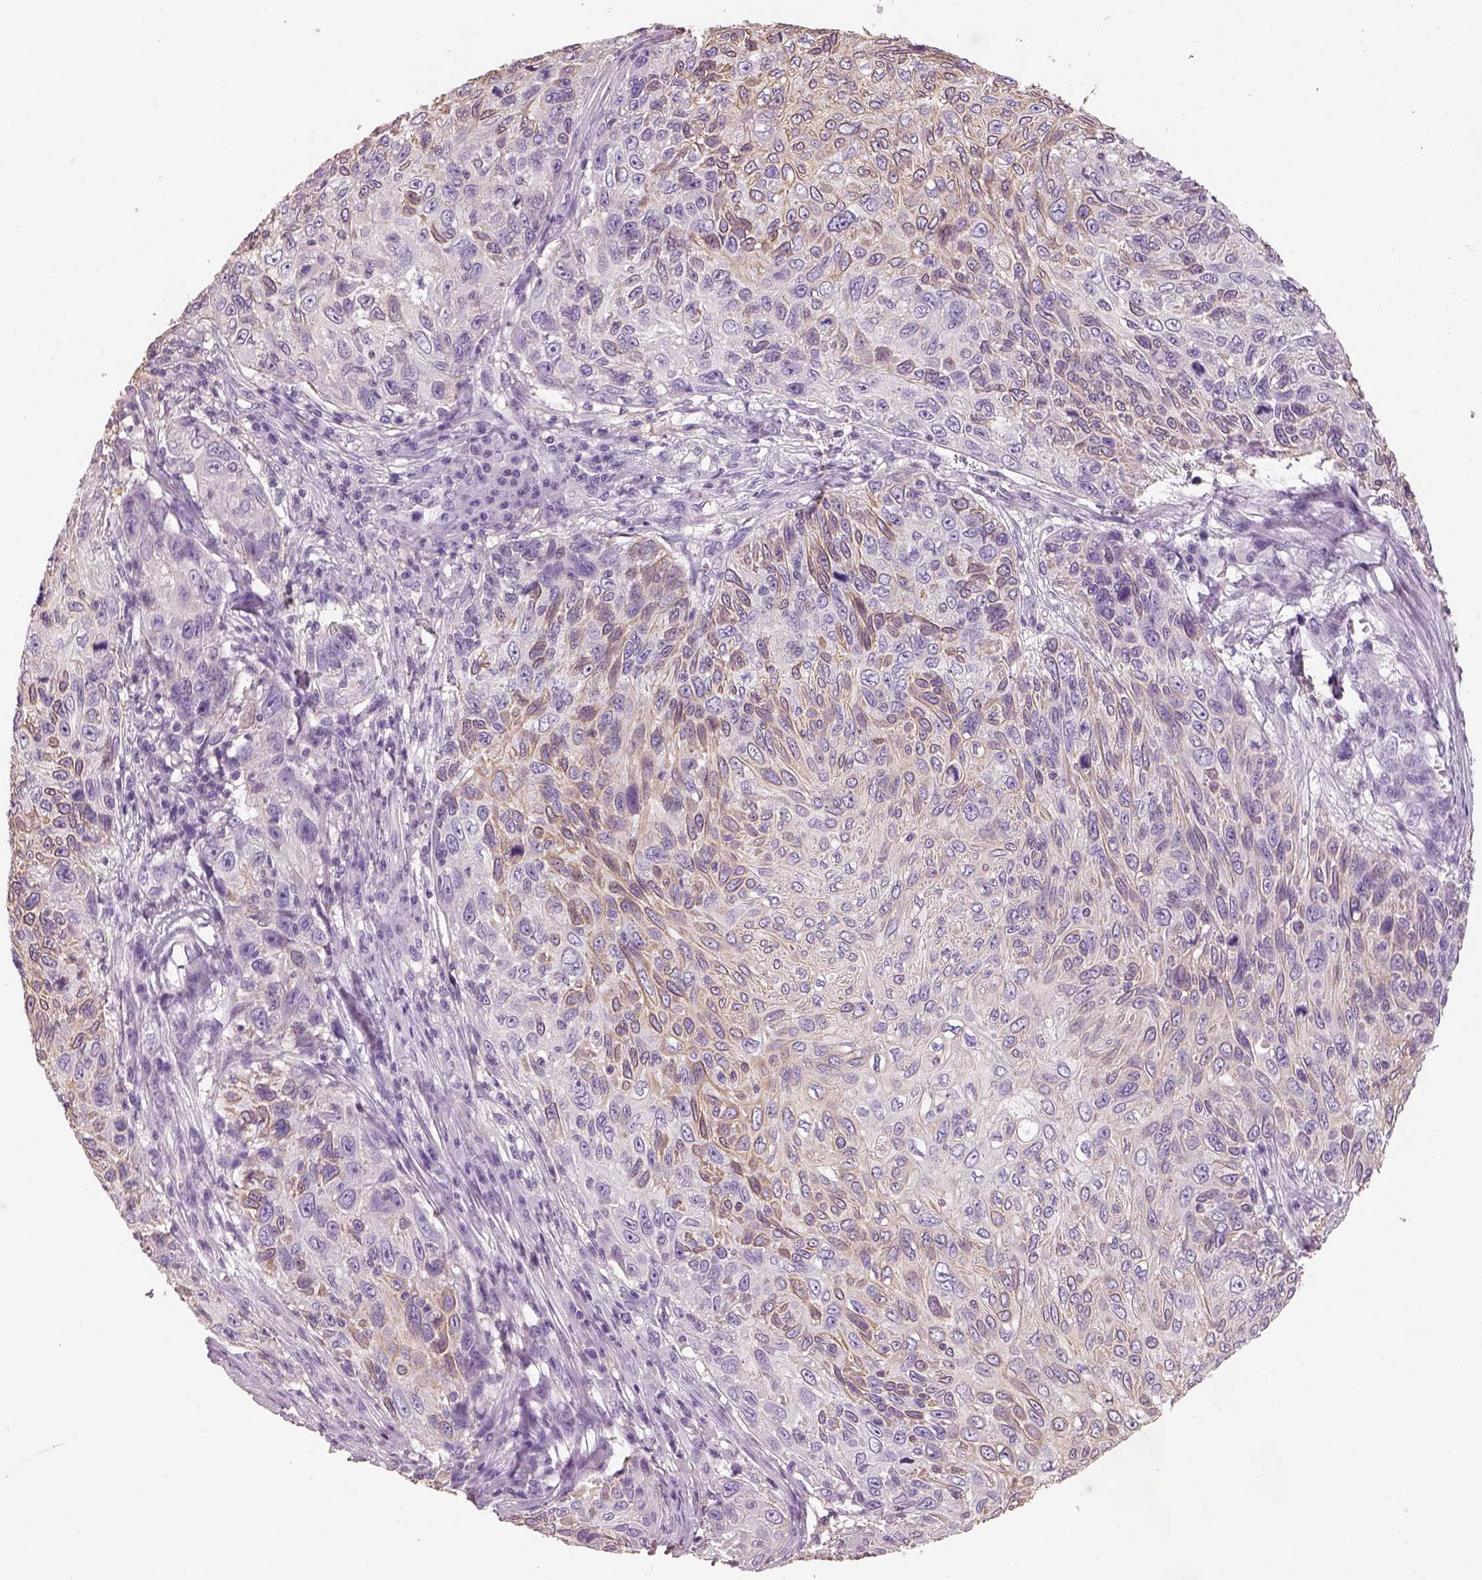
{"staining": {"intensity": "weak", "quantity": "<25%", "location": "cytoplasmic/membranous"}, "tissue": "skin cancer", "cell_type": "Tumor cells", "image_type": "cancer", "snomed": [{"axis": "morphology", "description": "Squamous cell carcinoma, NOS"}, {"axis": "topography", "description": "Skin"}], "caption": "DAB immunohistochemical staining of skin squamous cell carcinoma demonstrates no significant positivity in tumor cells.", "gene": "OTUD6A", "patient": {"sex": "male", "age": 92}}